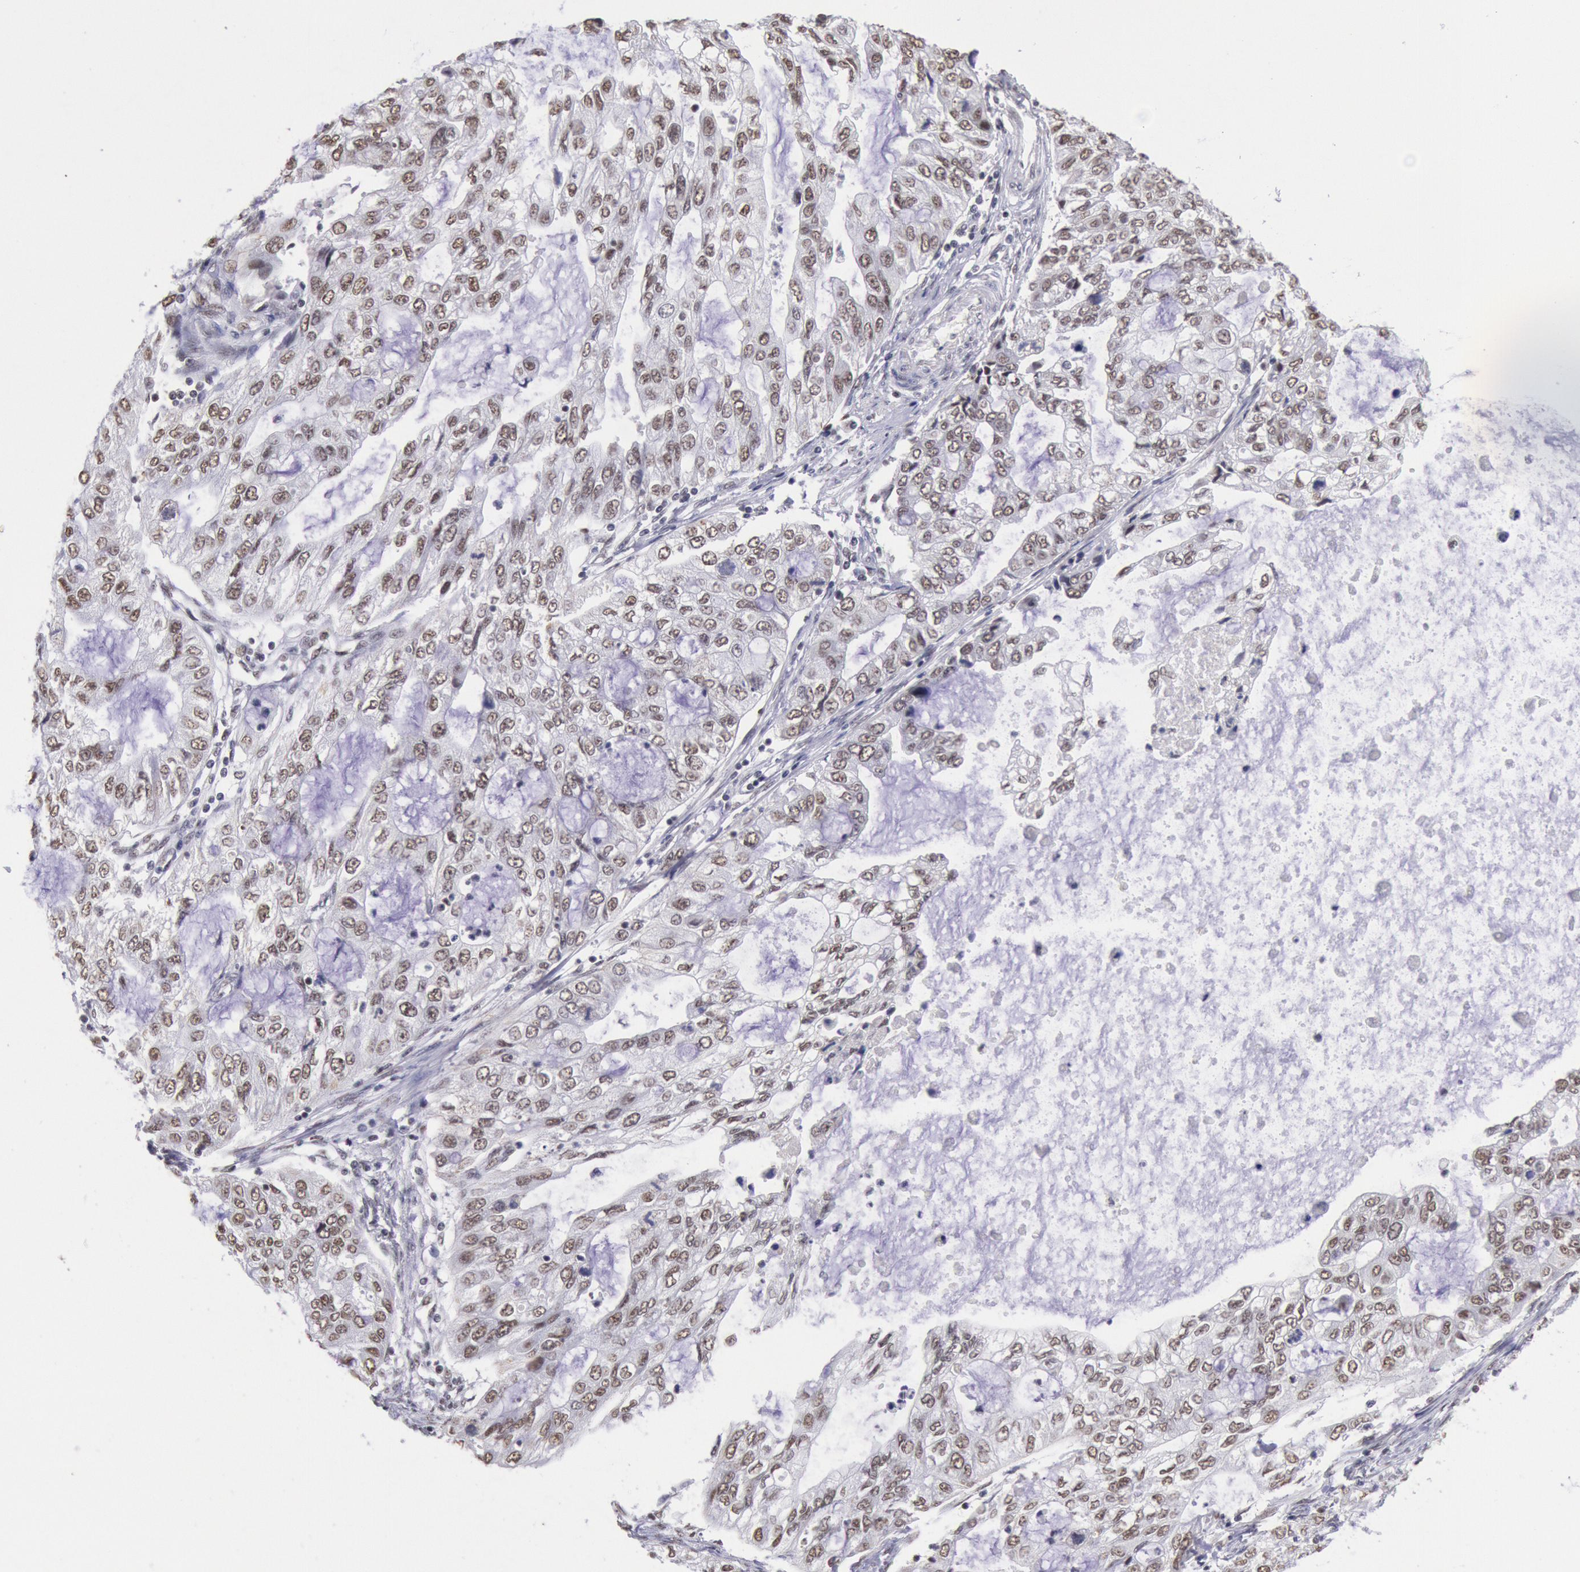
{"staining": {"intensity": "weak", "quantity": ">75%", "location": "nuclear"}, "tissue": "stomach cancer", "cell_type": "Tumor cells", "image_type": "cancer", "snomed": [{"axis": "morphology", "description": "Adenocarcinoma, NOS"}, {"axis": "topography", "description": "Stomach, upper"}], "caption": "Protein staining displays weak nuclear positivity in approximately >75% of tumor cells in stomach cancer.", "gene": "SNRPD3", "patient": {"sex": "female", "age": 52}}